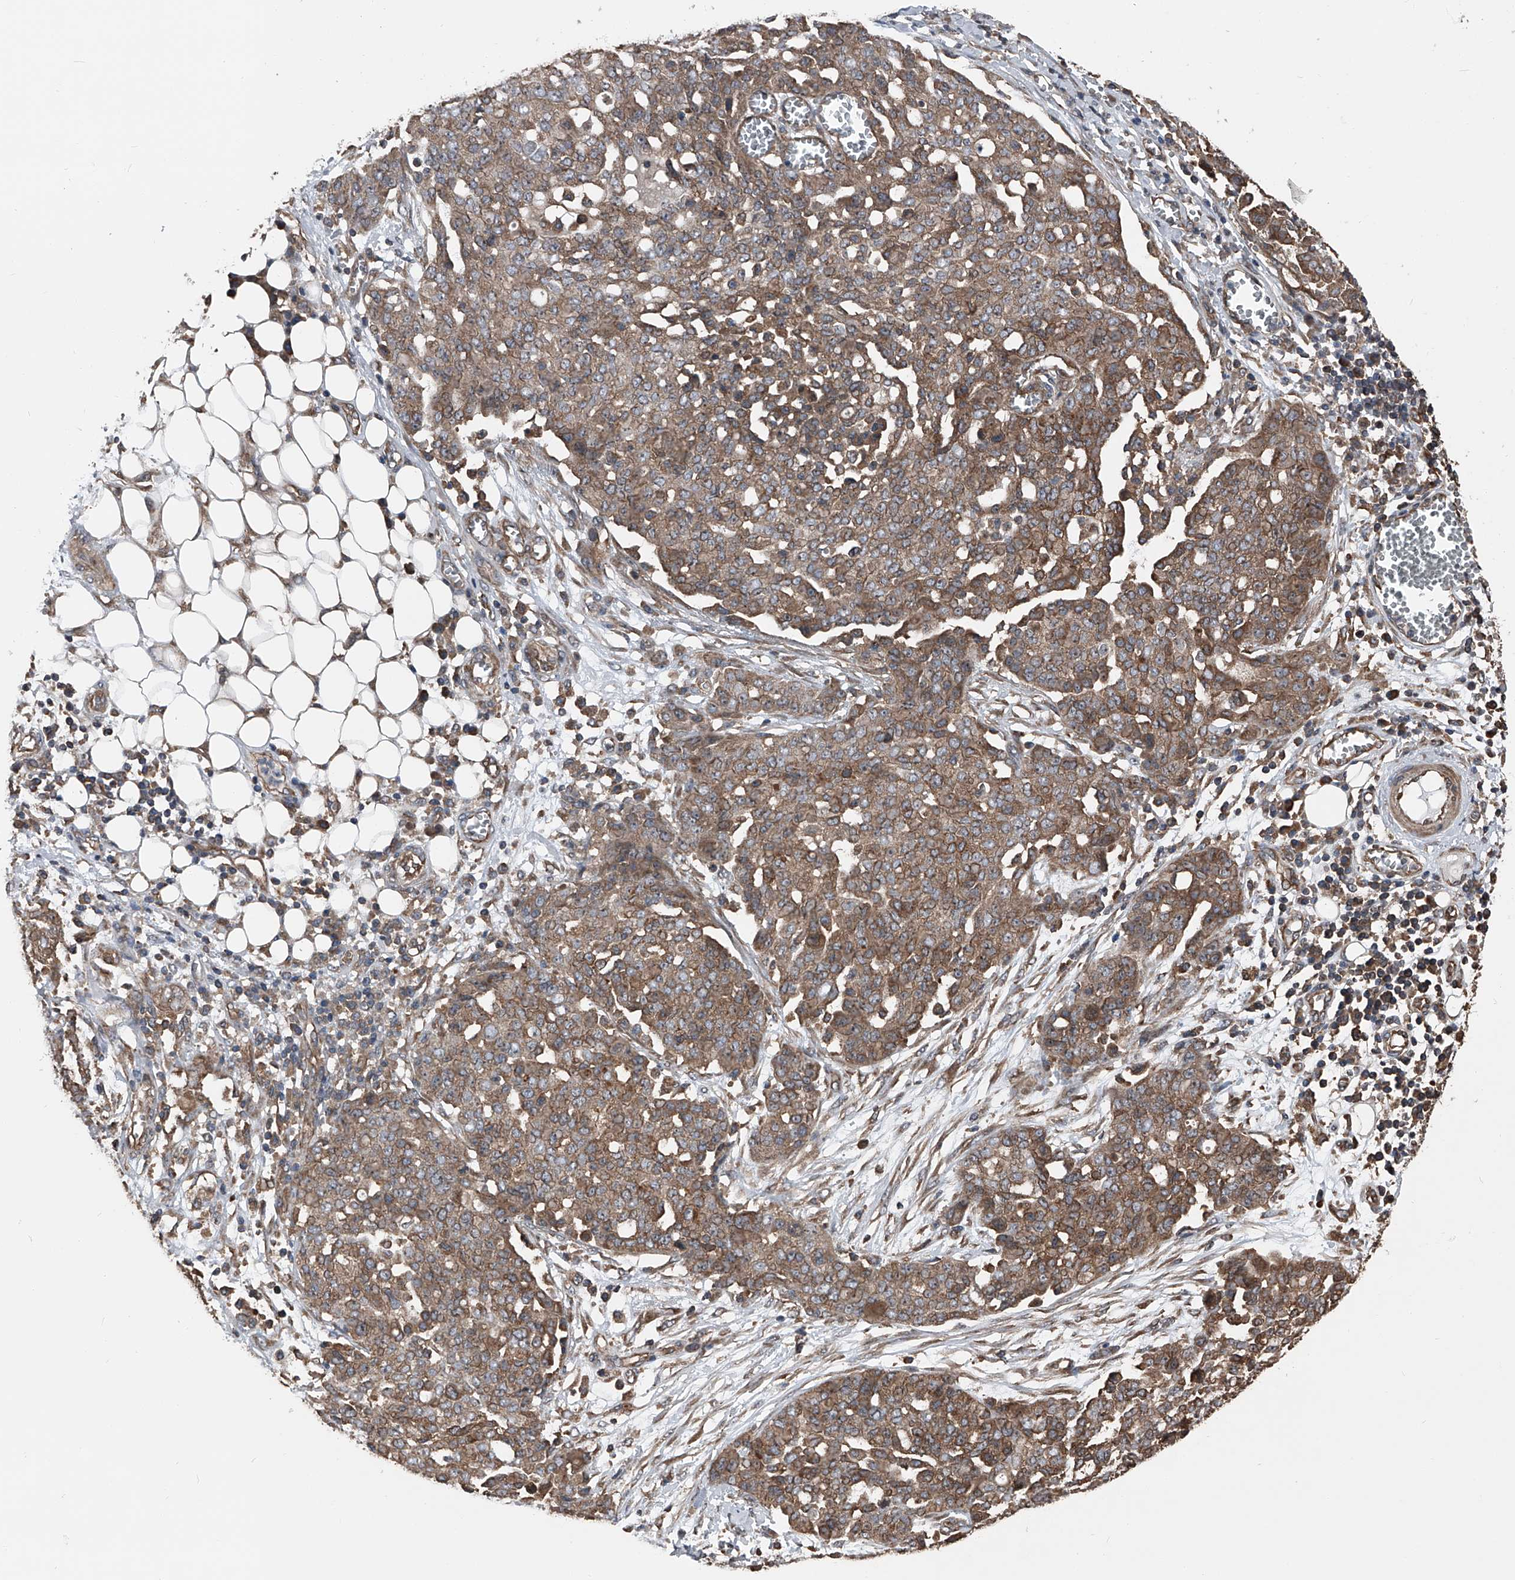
{"staining": {"intensity": "moderate", "quantity": ">75%", "location": "cytoplasmic/membranous"}, "tissue": "ovarian cancer", "cell_type": "Tumor cells", "image_type": "cancer", "snomed": [{"axis": "morphology", "description": "Cystadenocarcinoma, serous, NOS"}, {"axis": "topography", "description": "Soft tissue"}, {"axis": "topography", "description": "Ovary"}], "caption": "This image reveals immunohistochemistry (IHC) staining of ovarian cancer (serous cystadenocarcinoma), with medium moderate cytoplasmic/membranous positivity in approximately >75% of tumor cells.", "gene": "KCNJ2", "patient": {"sex": "female", "age": 57}}